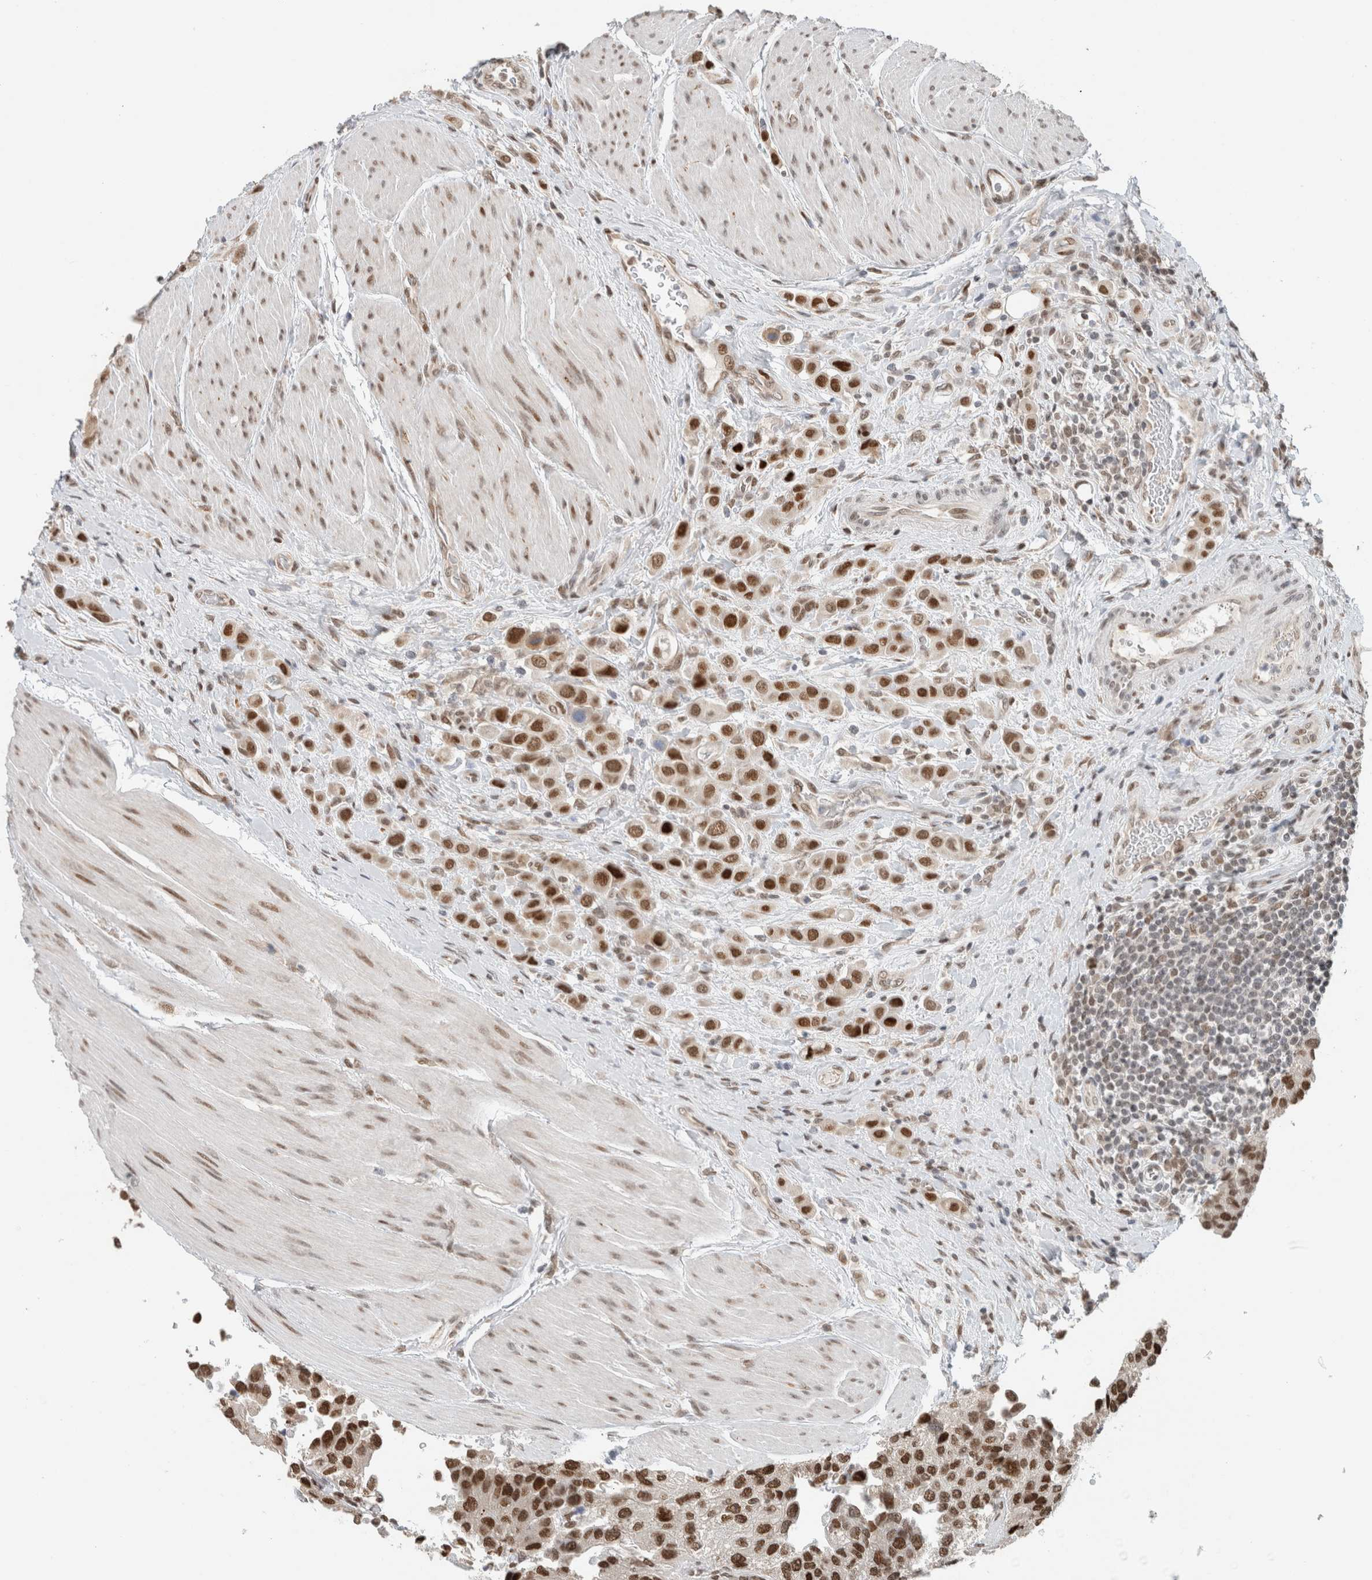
{"staining": {"intensity": "strong", "quantity": ">75%", "location": "nuclear"}, "tissue": "urothelial cancer", "cell_type": "Tumor cells", "image_type": "cancer", "snomed": [{"axis": "morphology", "description": "Urothelial carcinoma, High grade"}, {"axis": "topography", "description": "Urinary bladder"}], "caption": "A micrograph of human urothelial carcinoma (high-grade) stained for a protein displays strong nuclear brown staining in tumor cells.", "gene": "HNRNPR", "patient": {"sex": "male", "age": 50}}